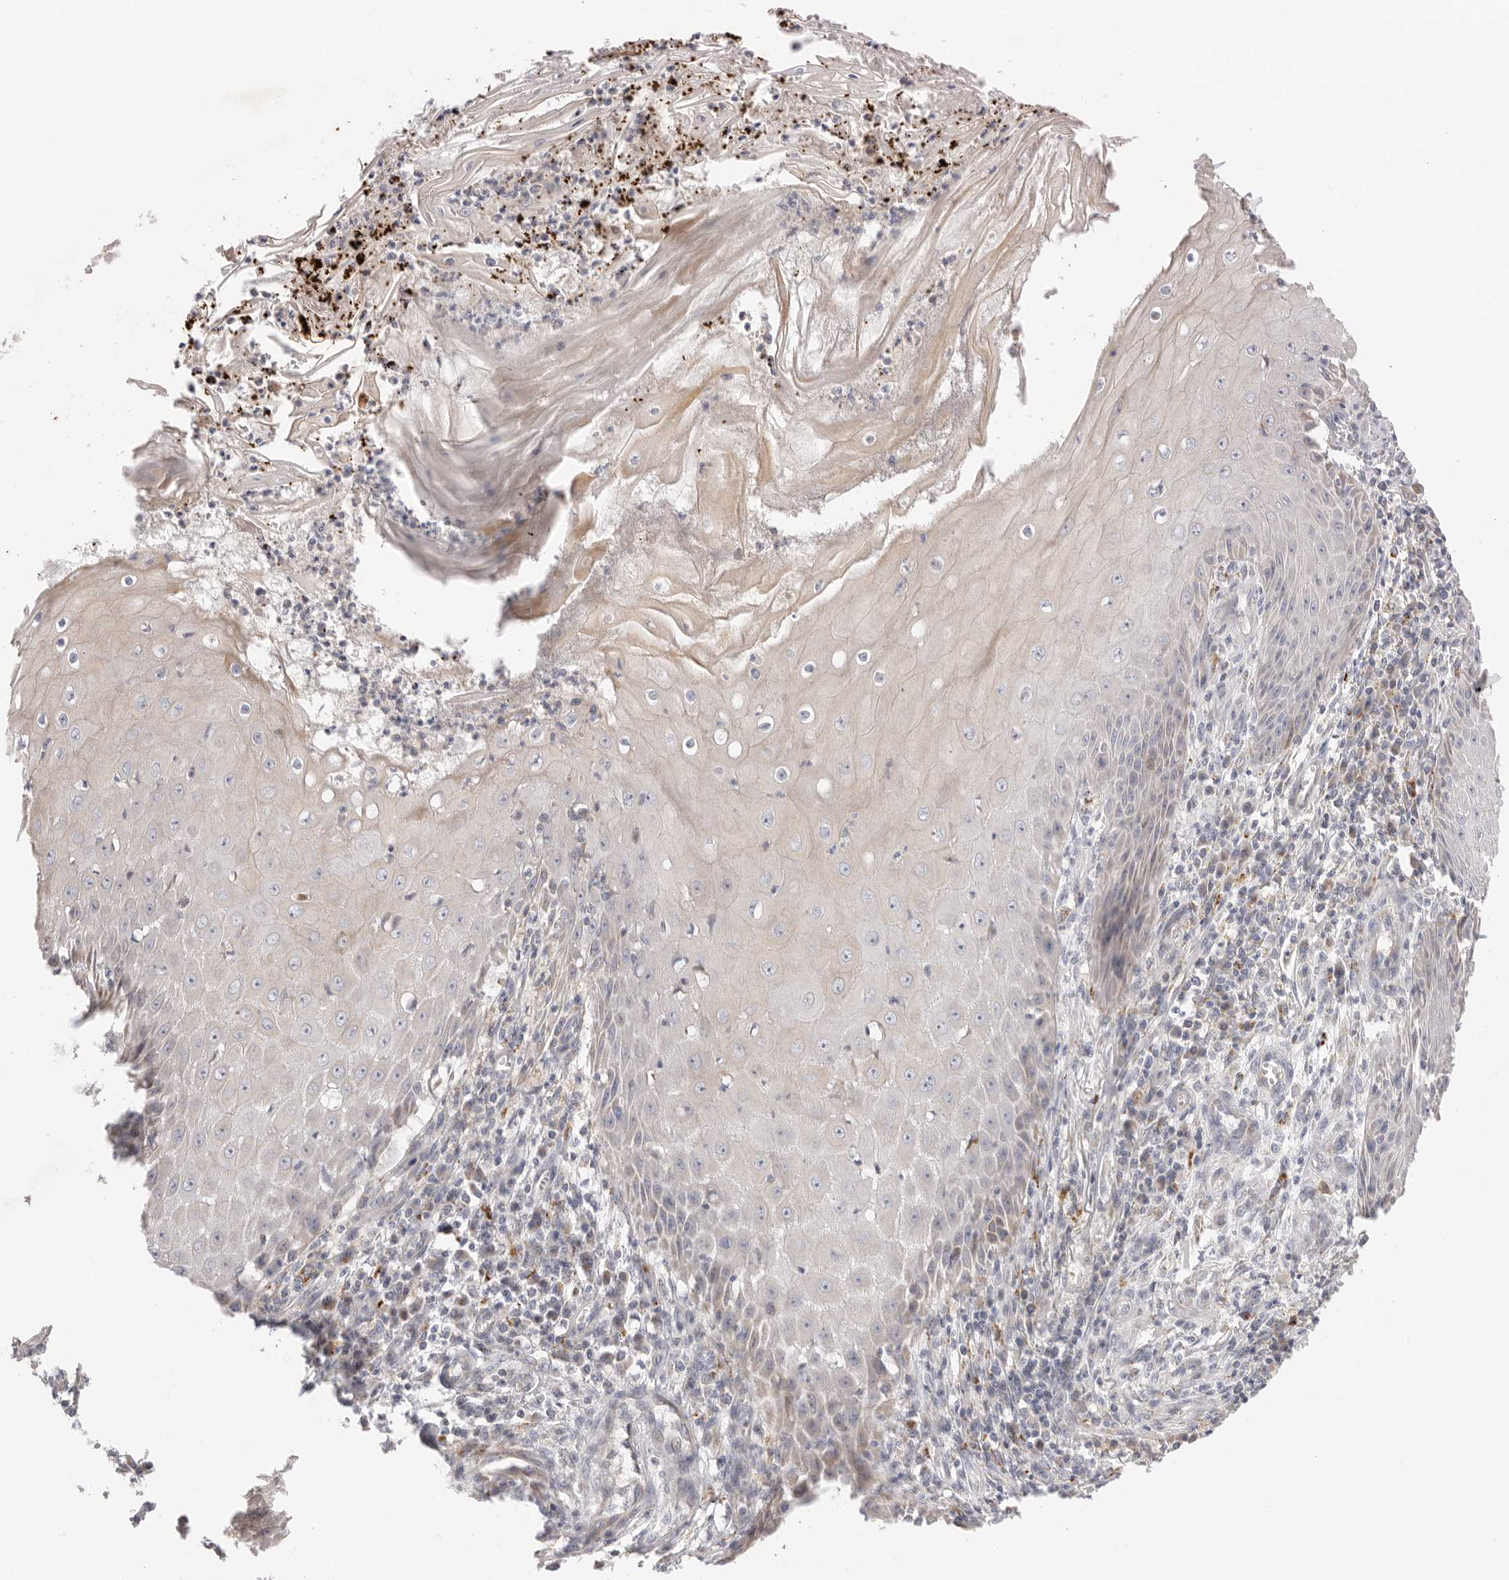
{"staining": {"intensity": "negative", "quantity": "none", "location": "none"}, "tissue": "skin cancer", "cell_type": "Tumor cells", "image_type": "cancer", "snomed": [{"axis": "morphology", "description": "Squamous cell carcinoma, NOS"}, {"axis": "topography", "description": "Skin"}], "caption": "This is an immunohistochemistry (IHC) image of human skin cancer (squamous cell carcinoma). There is no positivity in tumor cells.", "gene": "USH1C", "patient": {"sex": "female", "age": 73}}